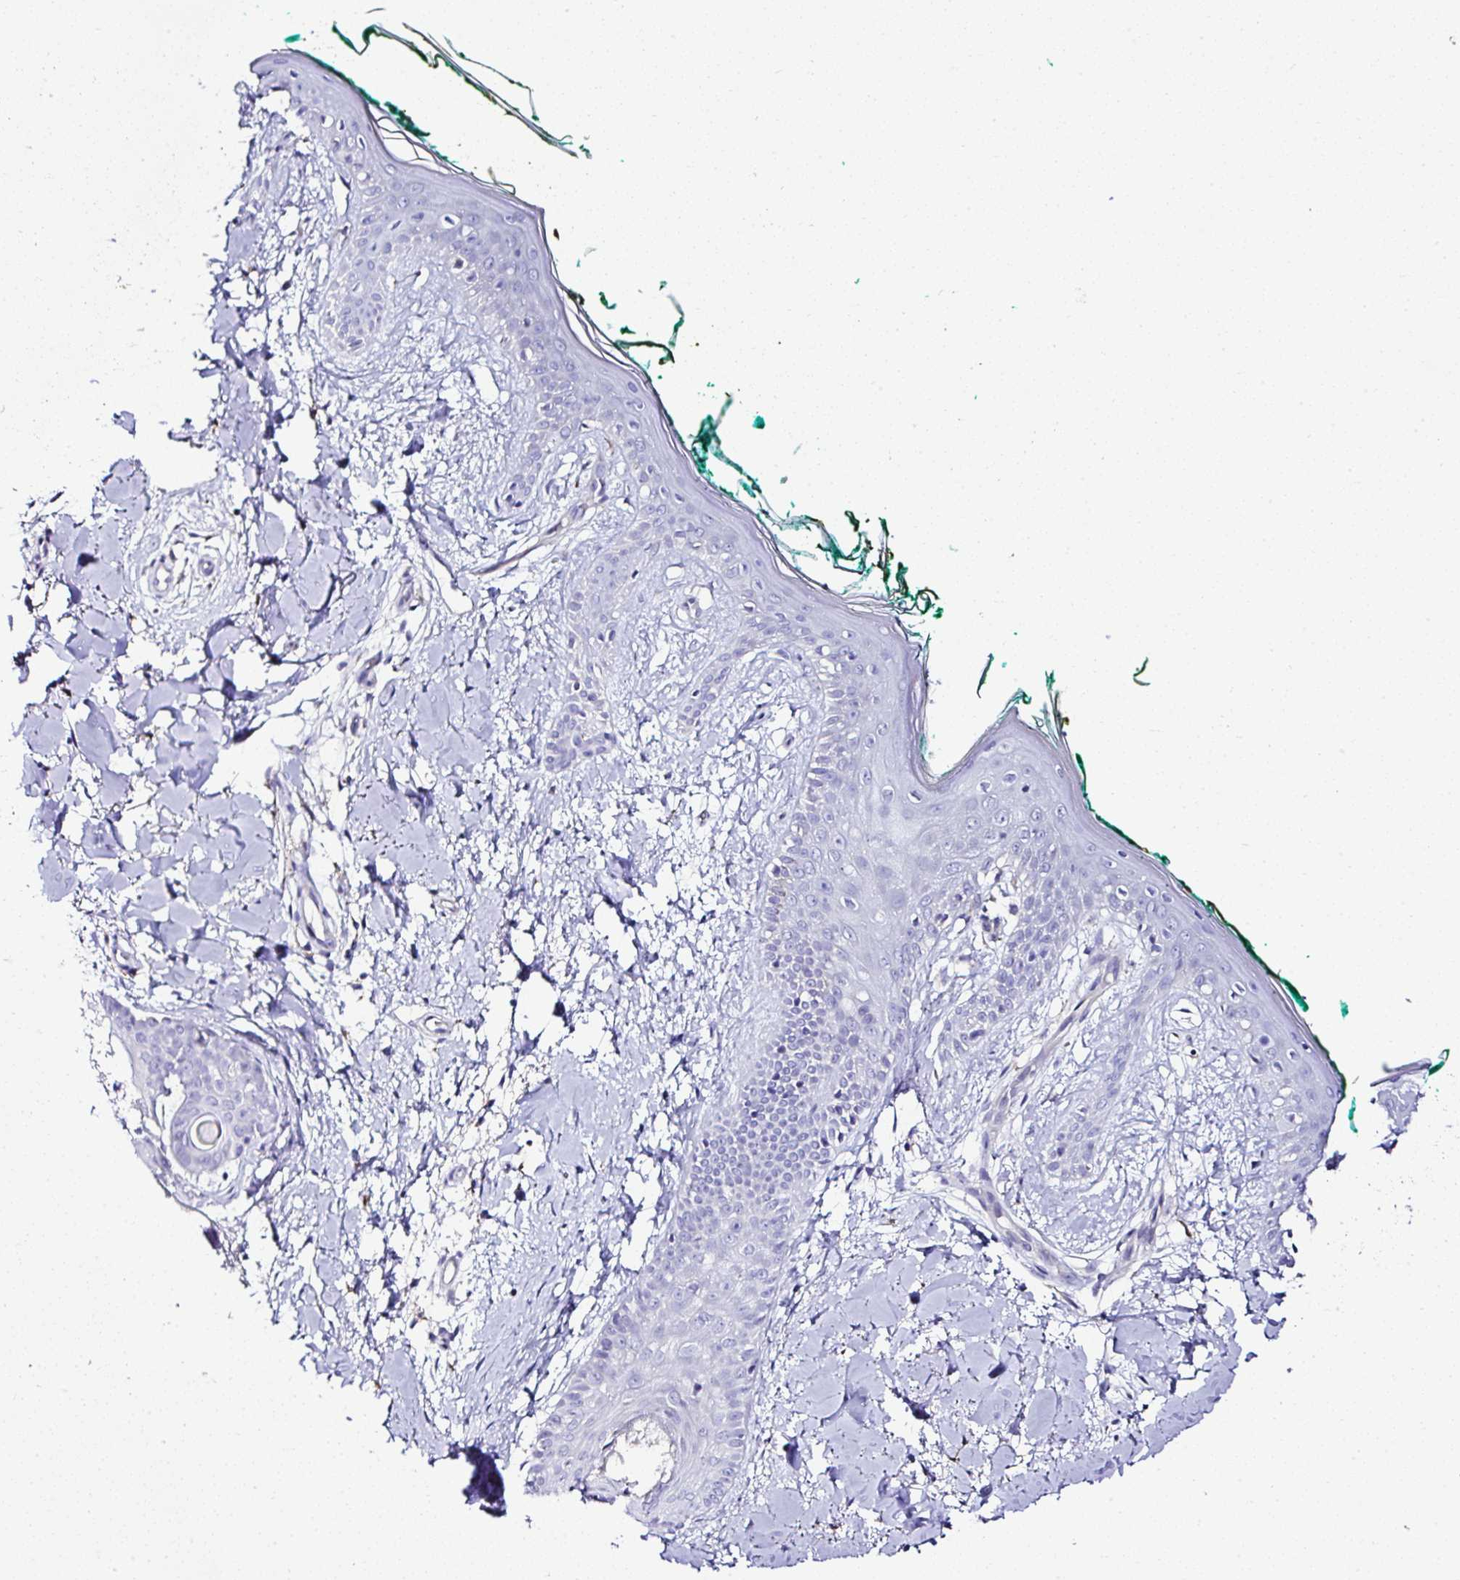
{"staining": {"intensity": "negative", "quantity": "none", "location": "none"}, "tissue": "skin", "cell_type": "Fibroblasts", "image_type": "normal", "snomed": [{"axis": "morphology", "description": "Normal tissue, NOS"}, {"axis": "topography", "description": "Skin"}], "caption": "IHC of benign human skin displays no expression in fibroblasts. (Brightfield microscopy of DAB (3,3'-diaminobenzidine) immunohistochemistry (IHC) at high magnification).", "gene": "OR4P4", "patient": {"sex": "female", "age": 34}}